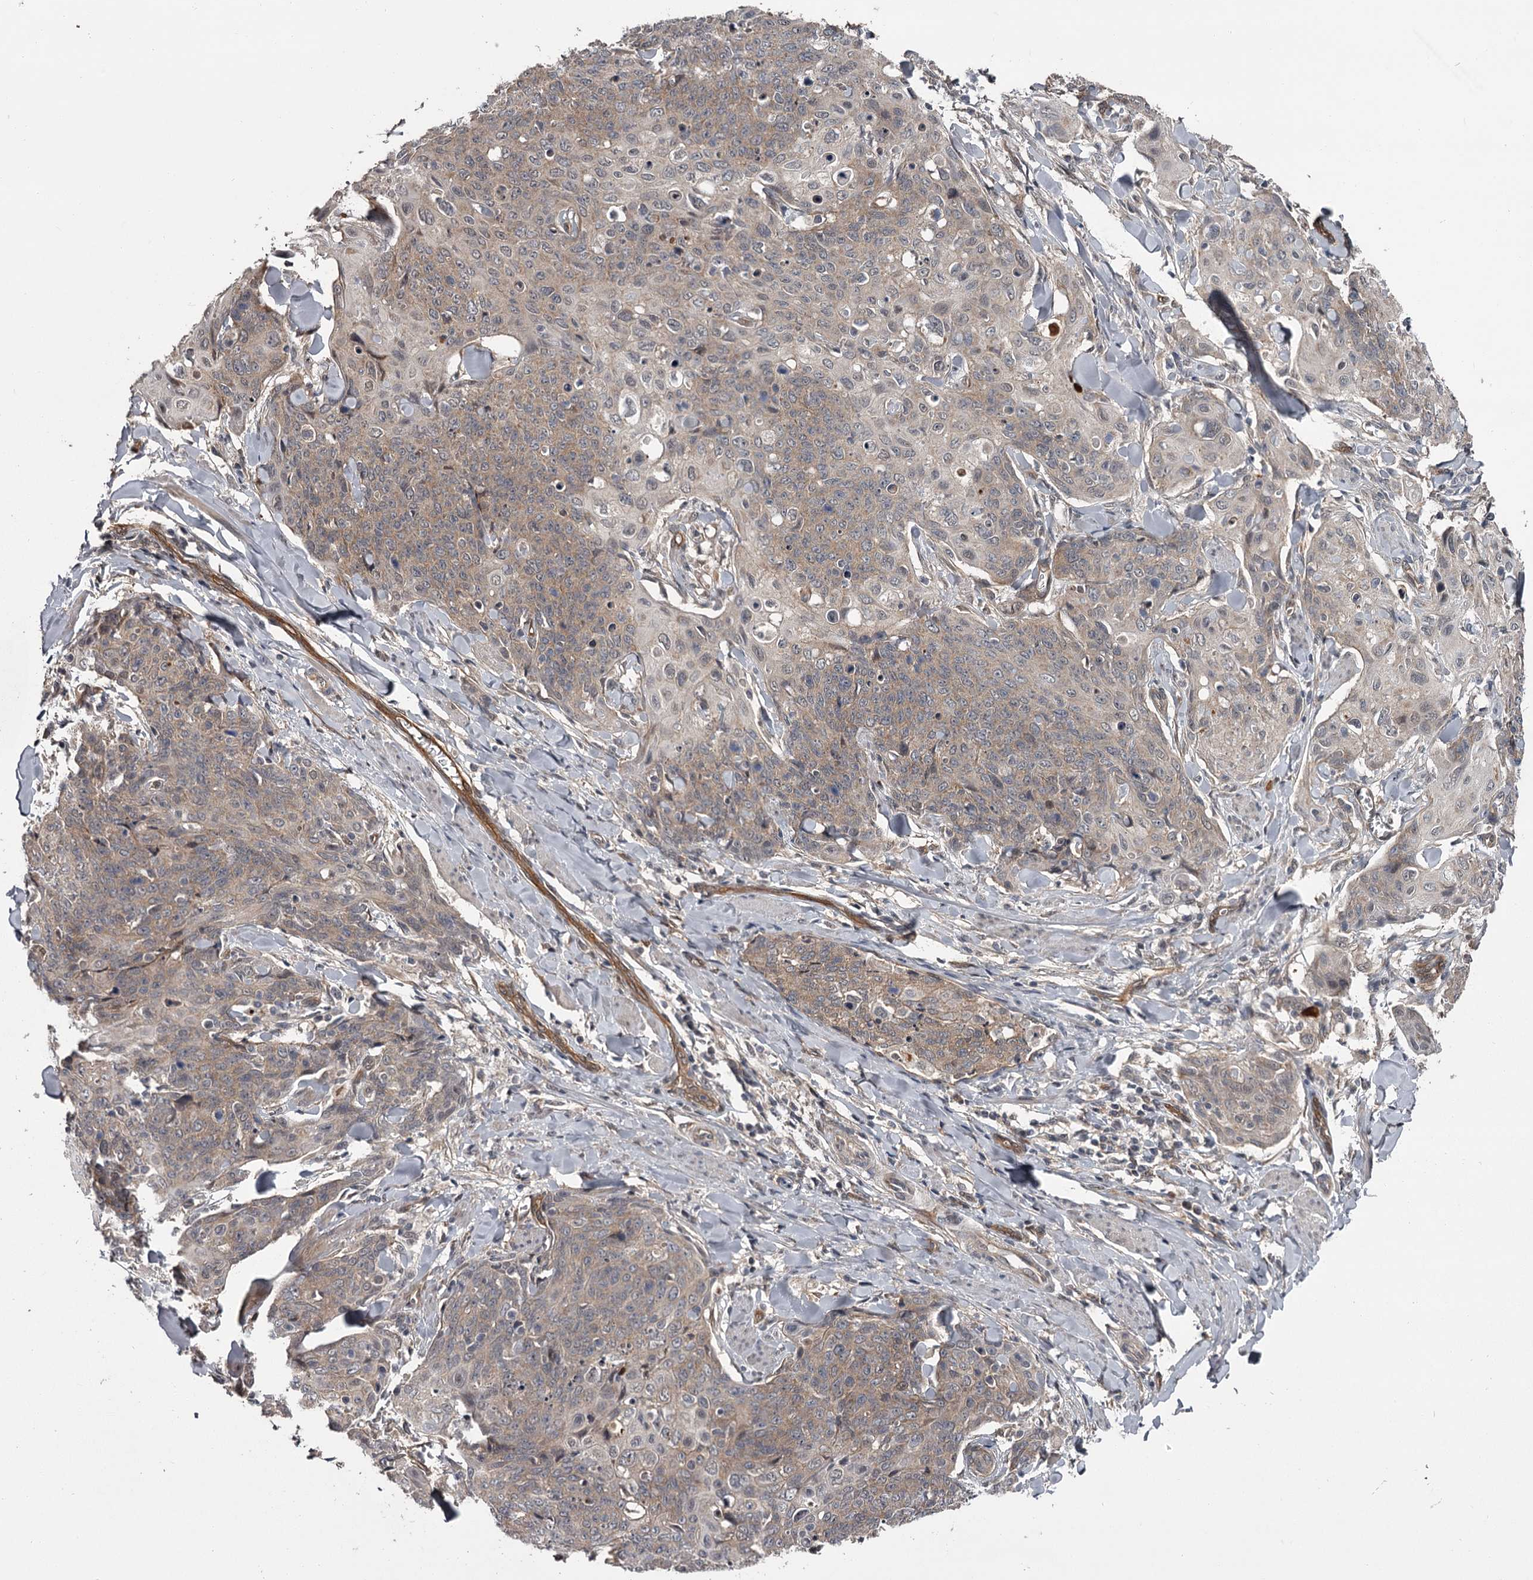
{"staining": {"intensity": "weak", "quantity": "25%-75%", "location": "cytoplasmic/membranous"}, "tissue": "skin cancer", "cell_type": "Tumor cells", "image_type": "cancer", "snomed": [{"axis": "morphology", "description": "Squamous cell carcinoma, NOS"}, {"axis": "topography", "description": "Skin"}, {"axis": "topography", "description": "Vulva"}], "caption": "IHC micrograph of human skin squamous cell carcinoma stained for a protein (brown), which exhibits low levels of weak cytoplasmic/membranous staining in about 25%-75% of tumor cells.", "gene": "CDC42EP2", "patient": {"sex": "female", "age": 85}}